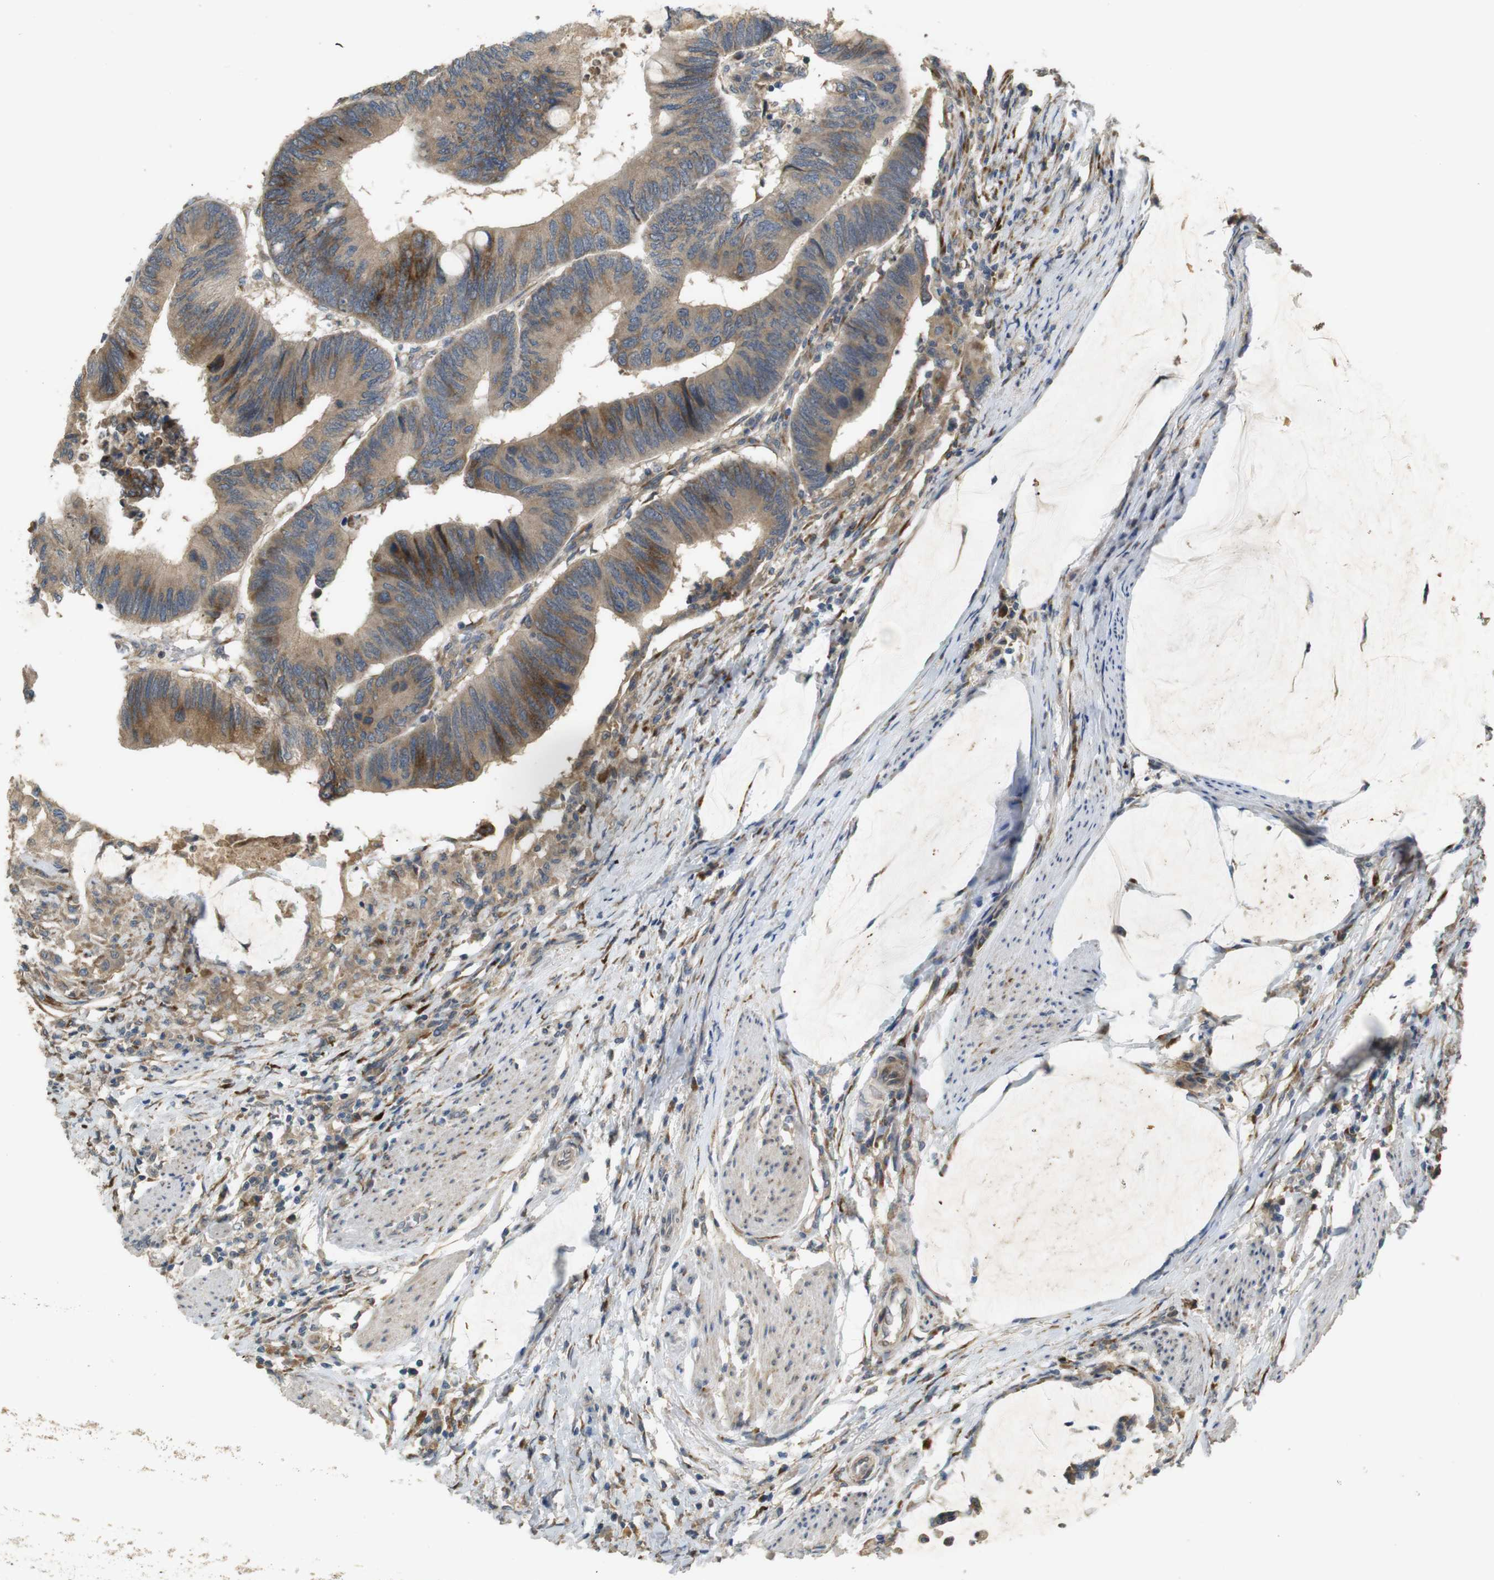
{"staining": {"intensity": "moderate", "quantity": ">75%", "location": "cytoplasmic/membranous"}, "tissue": "colorectal cancer", "cell_type": "Tumor cells", "image_type": "cancer", "snomed": [{"axis": "morphology", "description": "Normal tissue, NOS"}, {"axis": "morphology", "description": "Adenocarcinoma, NOS"}, {"axis": "topography", "description": "Rectum"}, {"axis": "topography", "description": "Peripheral nerve tissue"}], "caption": "DAB immunohistochemical staining of human colorectal adenocarcinoma demonstrates moderate cytoplasmic/membranous protein expression in about >75% of tumor cells. (DAB = brown stain, brightfield microscopy at high magnification).", "gene": "ARHGAP24", "patient": {"sex": "male", "age": 92}}